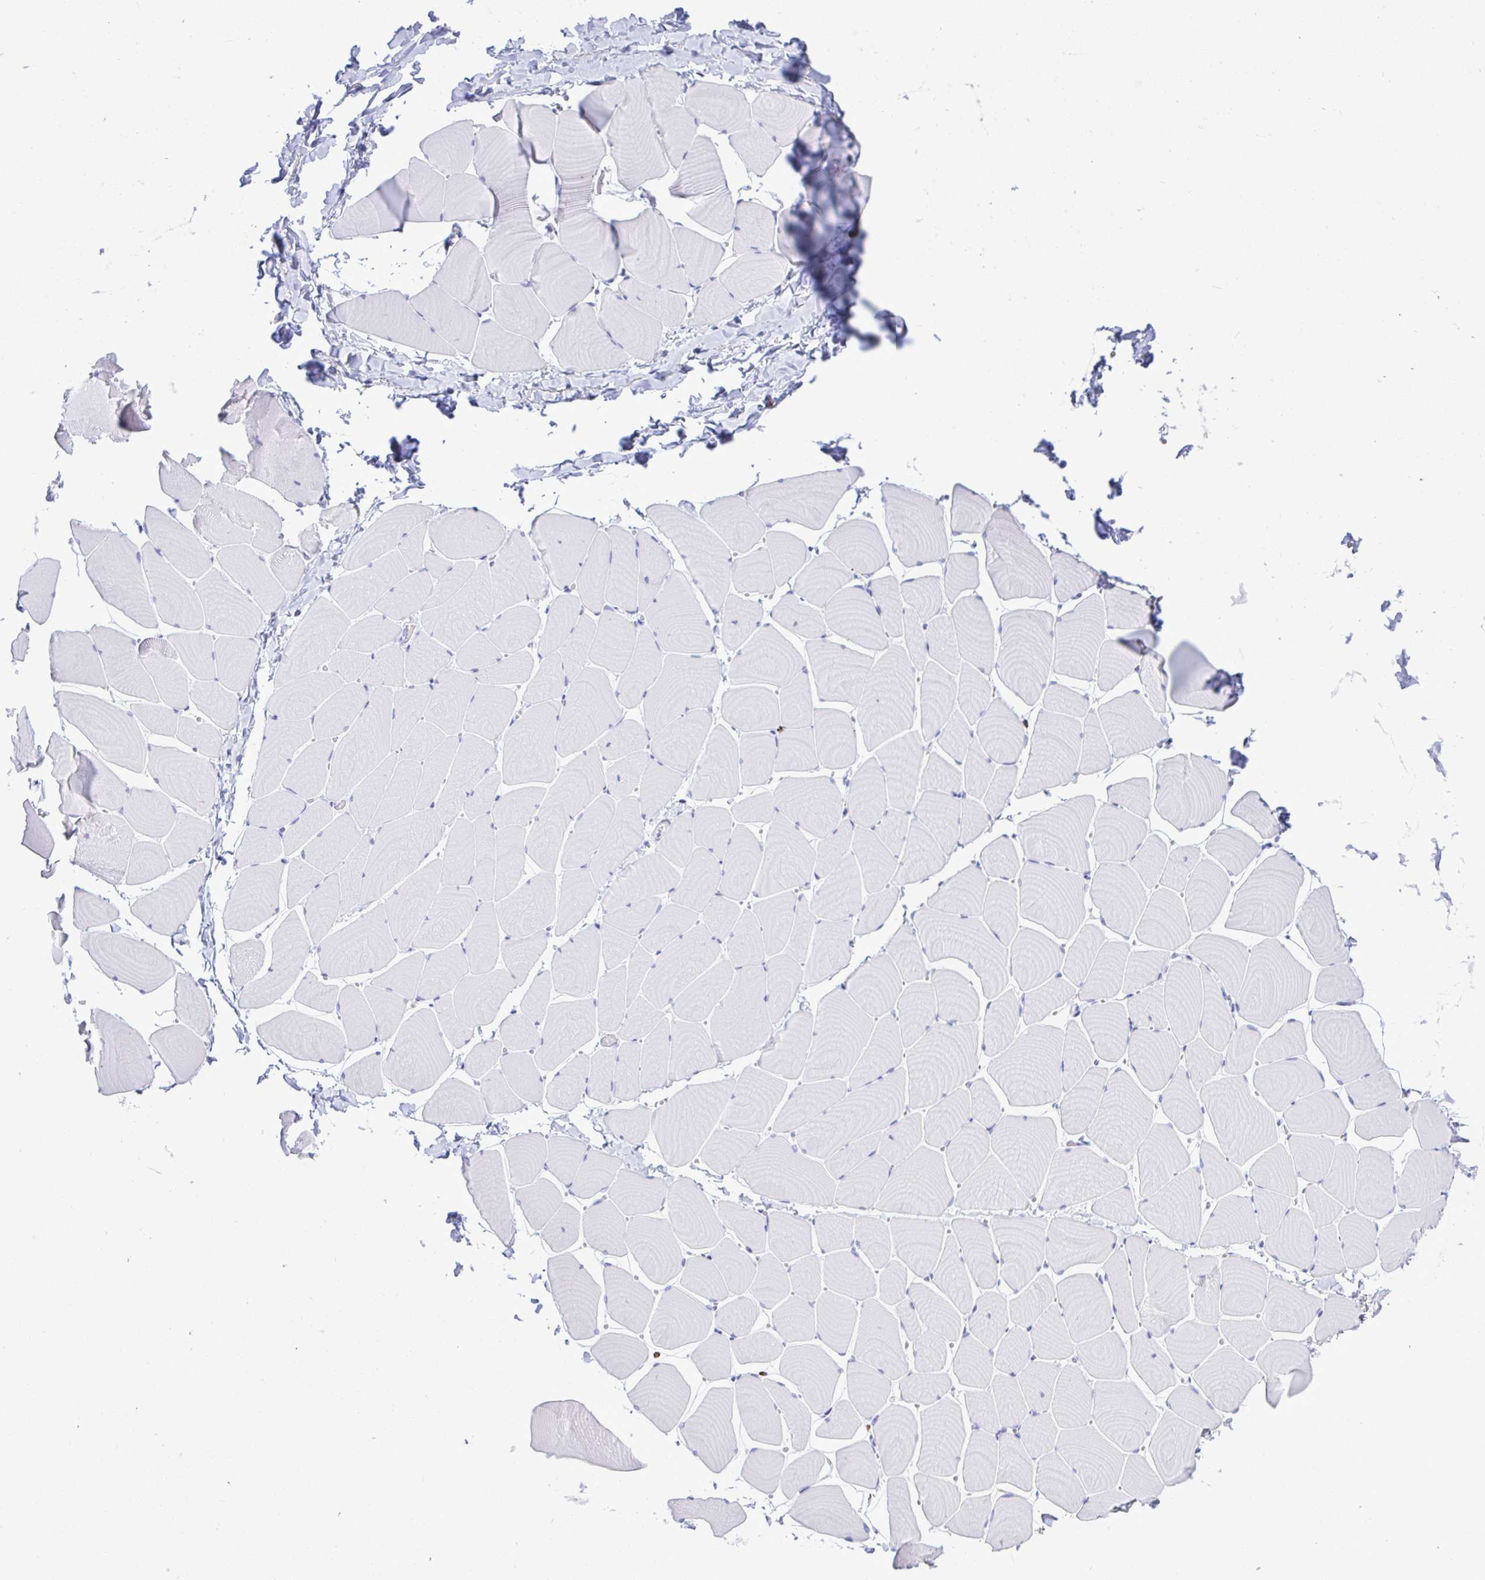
{"staining": {"intensity": "negative", "quantity": "none", "location": "none"}, "tissue": "skeletal muscle", "cell_type": "Myocytes", "image_type": "normal", "snomed": [{"axis": "morphology", "description": "Normal tissue, NOS"}, {"axis": "topography", "description": "Skeletal muscle"}], "caption": "DAB immunohistochemical staining of normal human skeletal muscle displays no significant staining in myocytes. (Stains: DAB immunohistochemistry (IHC) with hematoxylin counter stain, Microscopy: brightfield microscopy at high magnification).", "gene": "CPVL", "patient": {"sex": "male", "age": 25}}